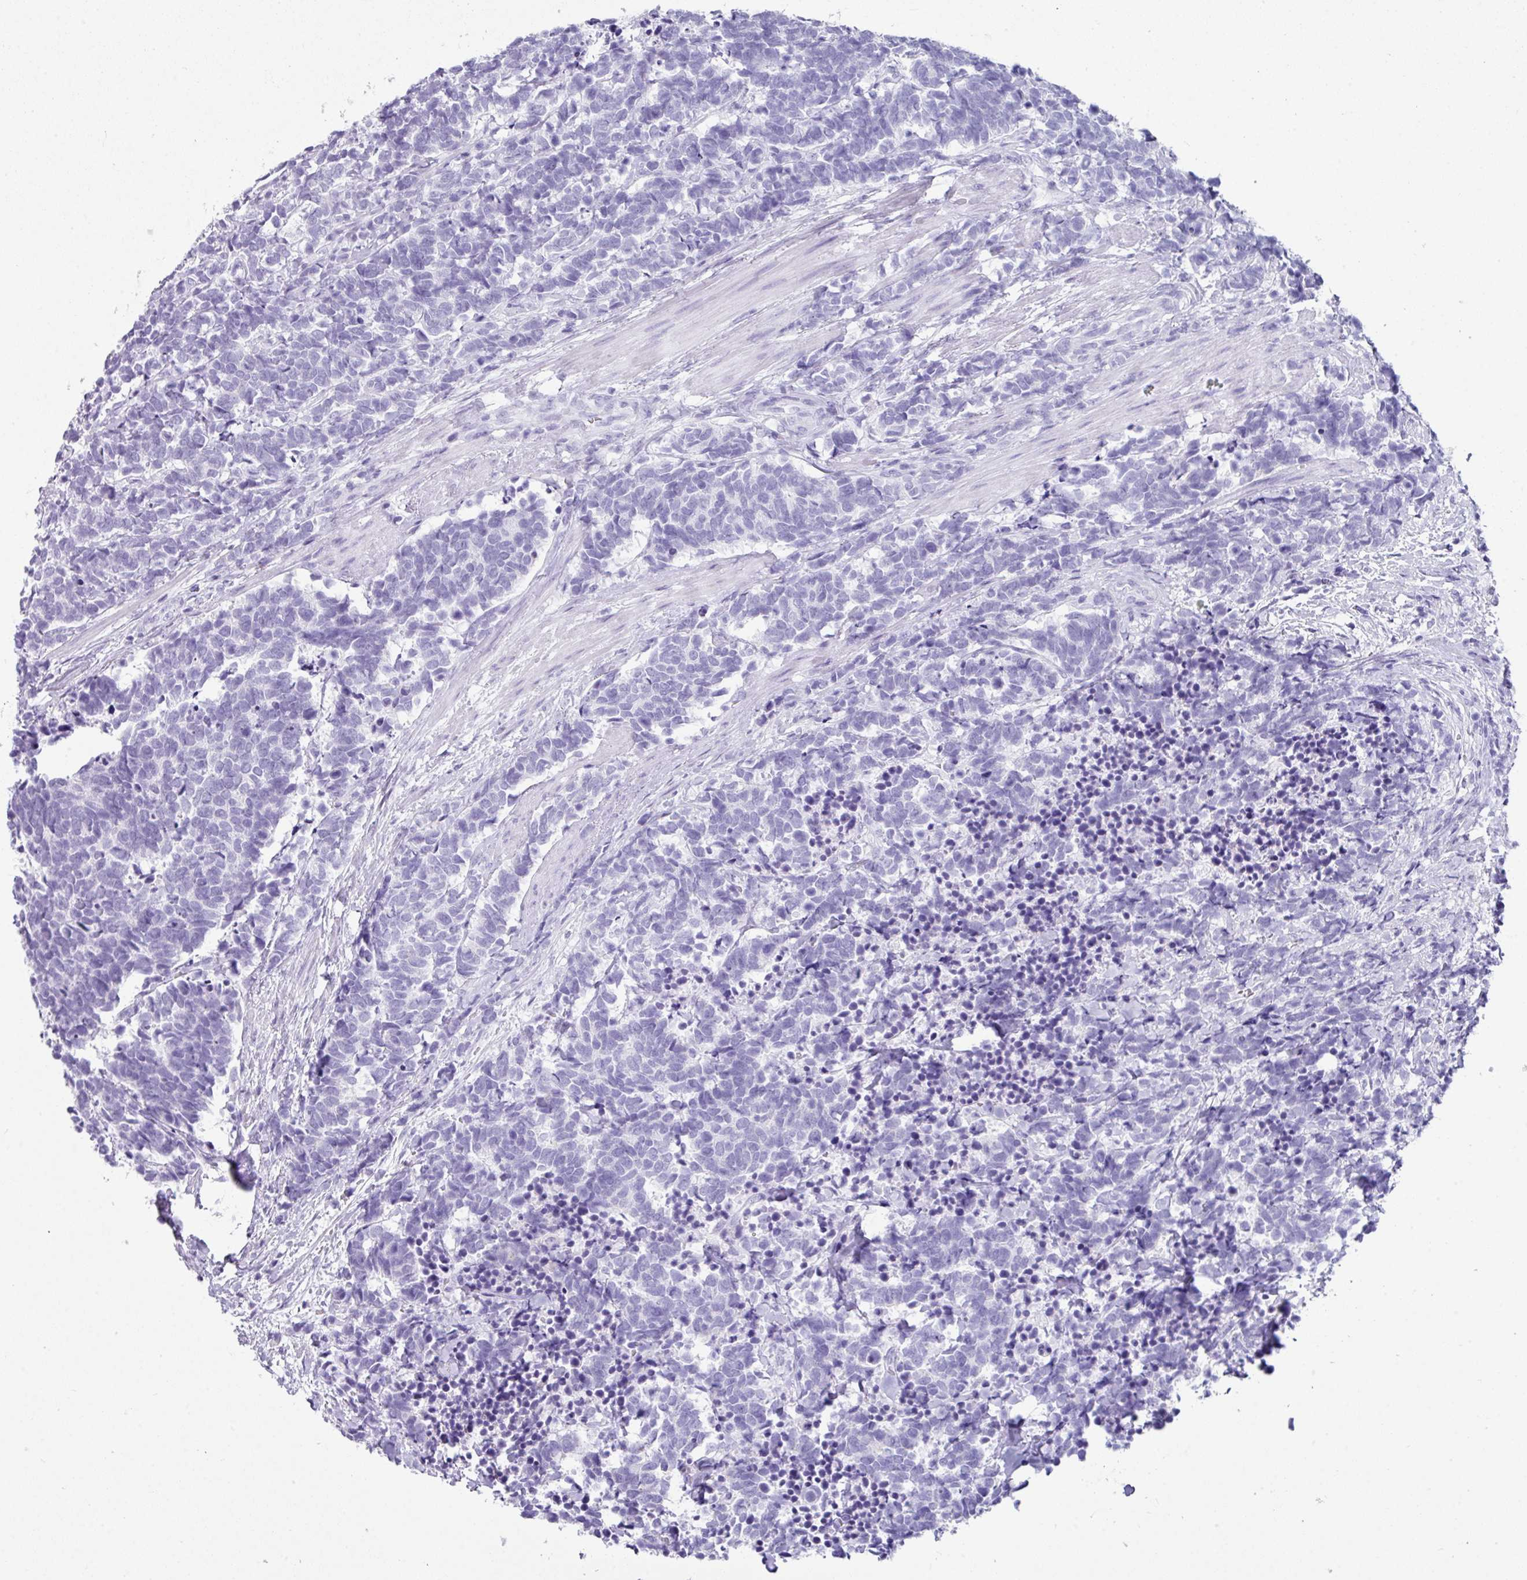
{"staining": {"intensity": "negative", "quantity": "none", "location": "none"}, "tissue": "carcinoid", "cell_type": "Tumor cells", "image_type": "cancer", "snomed": [{"axis": "morphology", "description": "Carcinoma, NOS"}, {"axis": "morphology", "description": "Carcinoid, malignant, NOS"}, {"axis": "topography", "description": "Prostate"}], "caption": "Immunohistochemical staining of human carcinoid displays no significant staining in tumor cells.", "gene": "NCCRP1", "patient": {"sex": "male", "age": 57}}